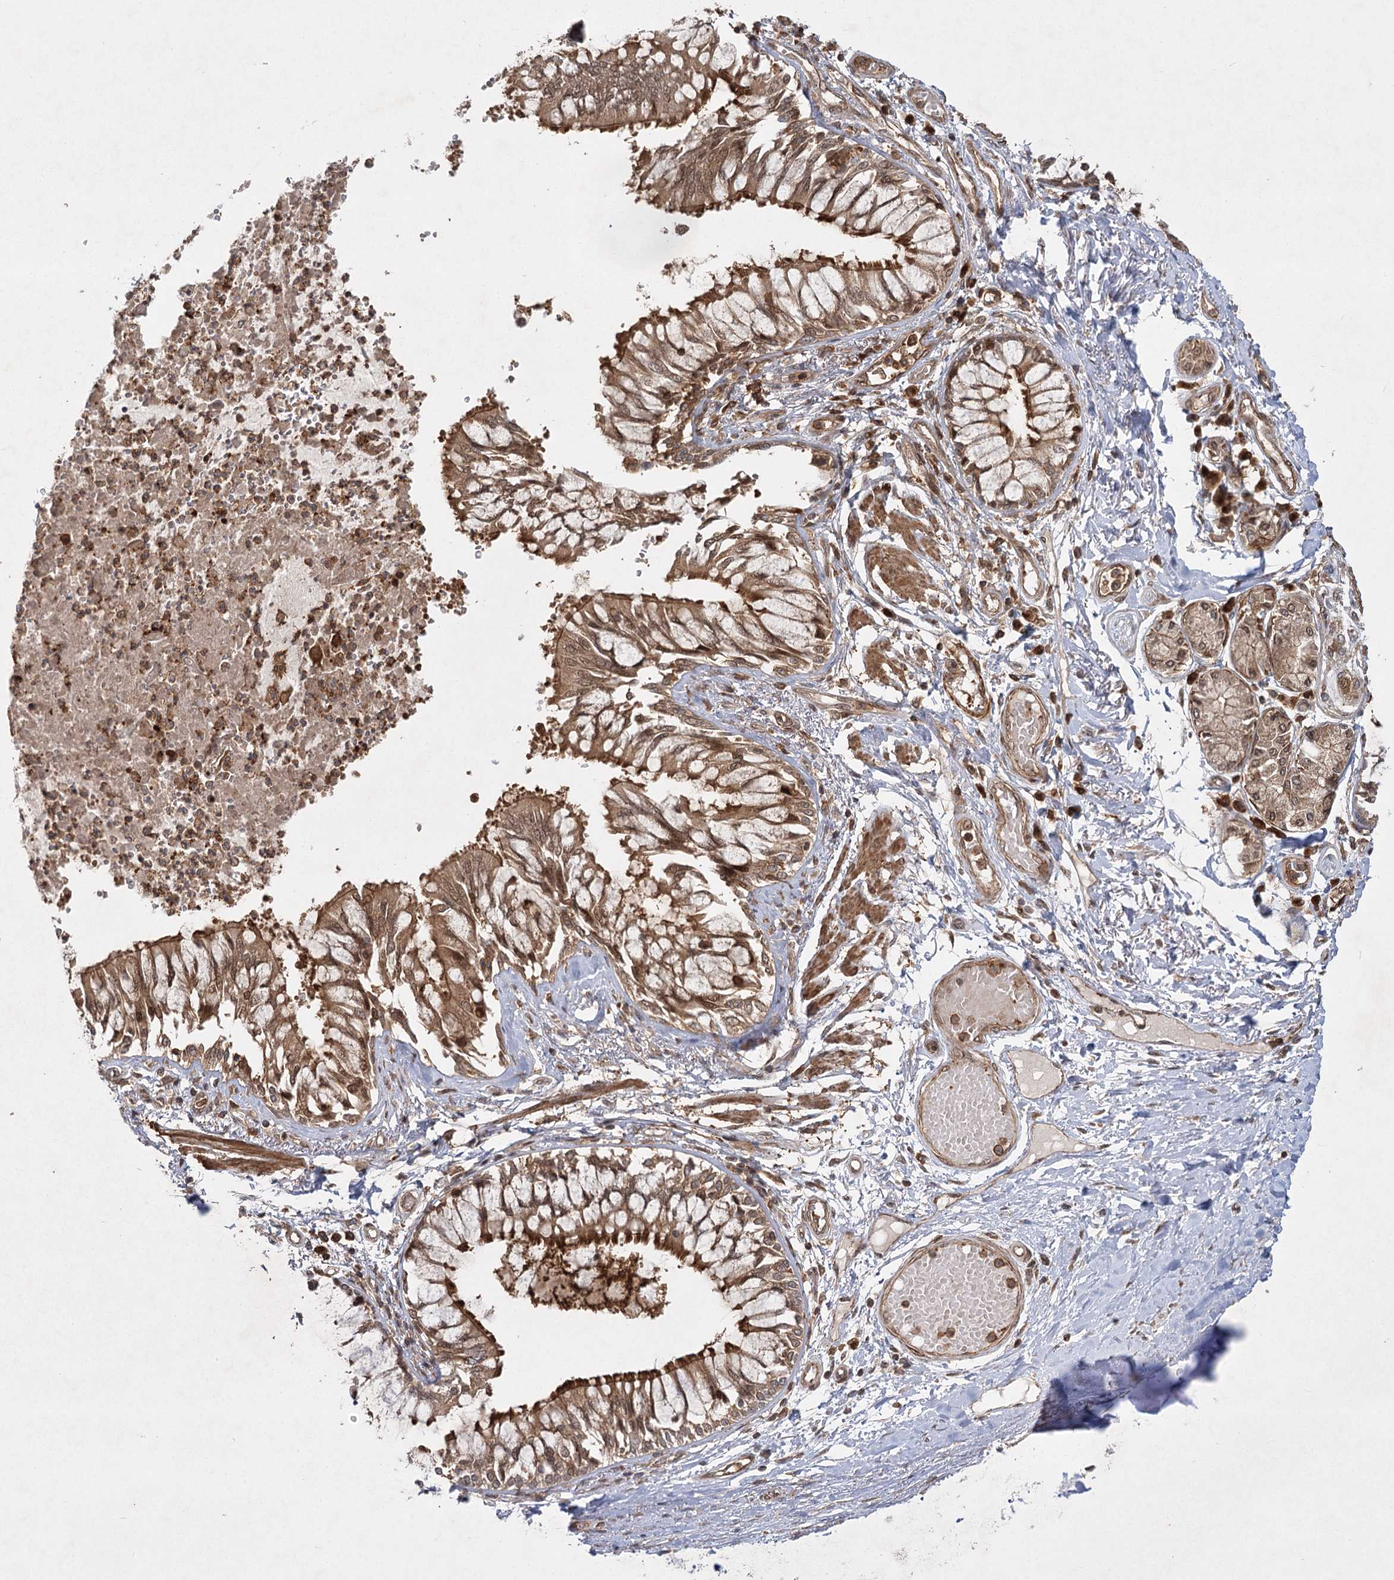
{"staining": {"intensity": "moderate", "quantity": ">75%", "location": "cytoplasmic/membranous"}, "tissue": "bronchus", "cell_type": "Respiratory epithelial cells", "image_type": "normal", "snomed": [{"axis": "morphology", "description": "Normal tissue, NOS"}, {"axis": "topography", "description": "Cartilage tissue"}, {"axis": "topography", "description": "Bronchus"}, {"axis": "topography", "description": "Lung"}], "caption": "Moderate cytoplasmic/membranous staining for a protein is identified in about >75% of respiratory epithelial cells of normal bronchus using IHC.", "gene": "MDFIC", "patient": {"sex": "female", "age": 49}}